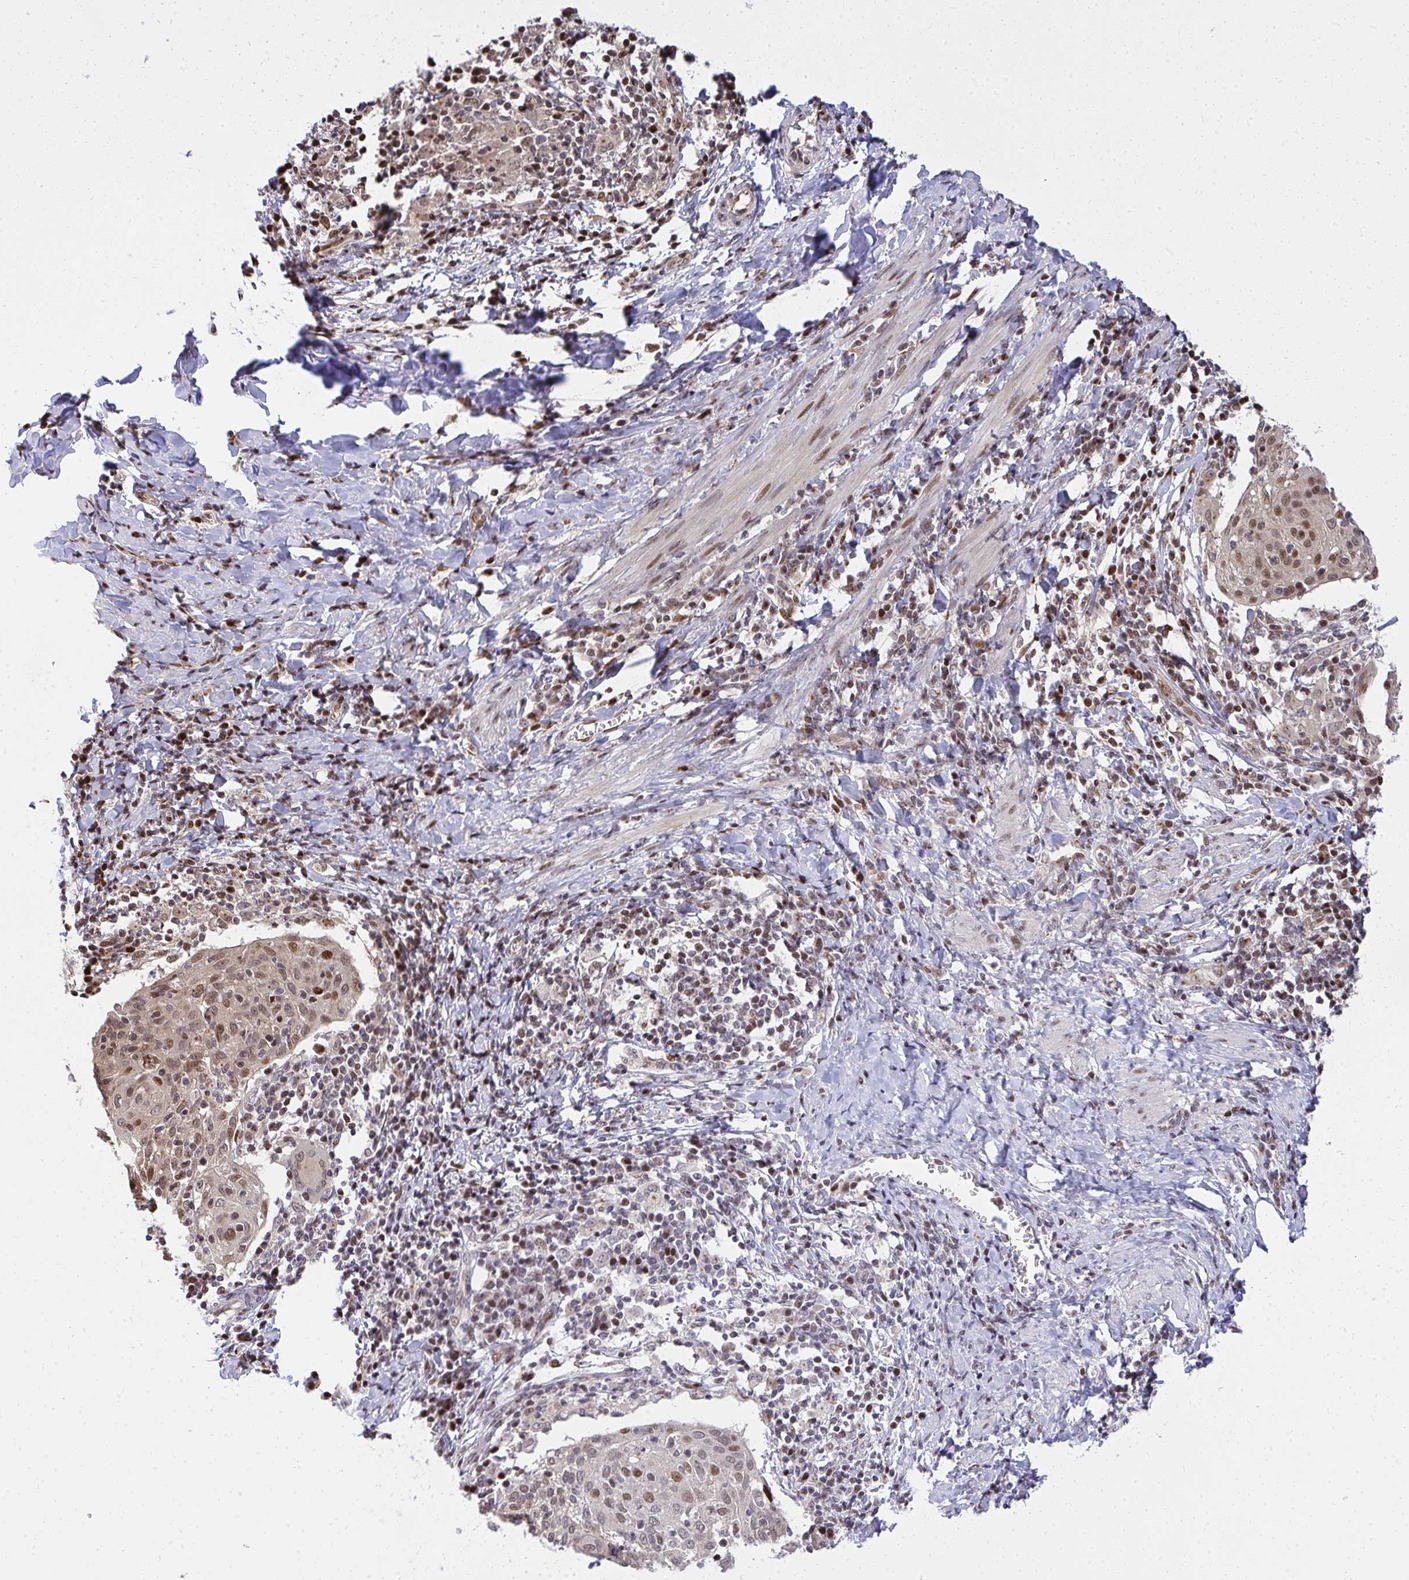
{"staining": {"intensity": "moderate", "quantity": ">75%", "location": "cytoplasmic/membranous,nuclear"}, "tissue": "cervical cancer", "cell_type": "Tumor cells", "image_type": "cancer", "snomed": [{"axis": "morphology", "description": "Squamous cell carcinoma, NOS"}, {"axis": "topography", "description": "Cervix"}], "caption": "Brown immunohistochemical staining in human squamous cell carcinoma (cervical) demonstrates moderate cytoplasmic/membranous and nuclear positivity in about >75% of tumor cells.", "gene": "PIGY", "patient": {"sex": "female", "age": 52}}